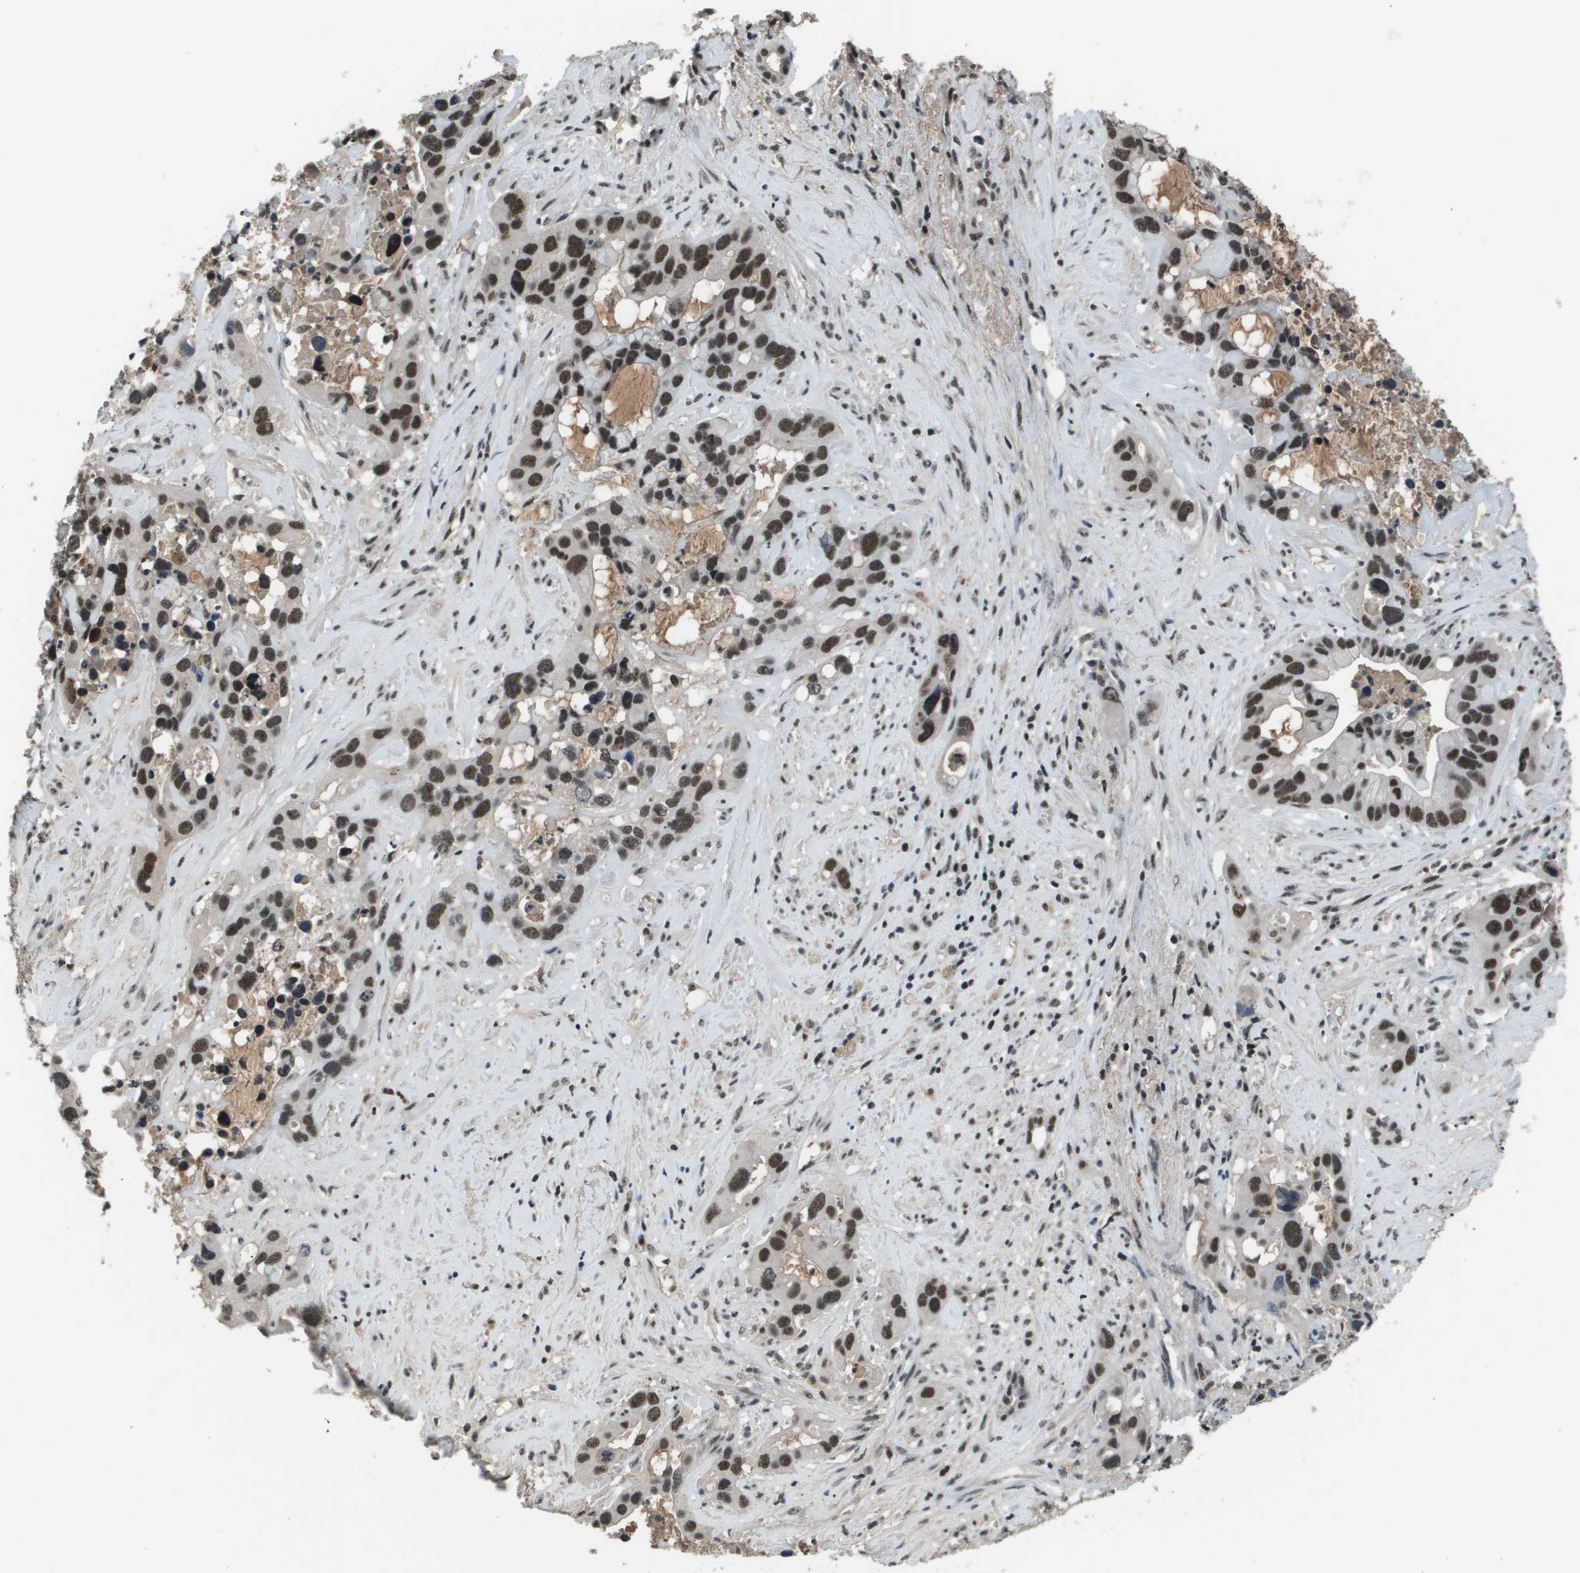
{"staining": {"intensity": "strong", "quantity": ">75%", "location": "nuclear"}, "tissue": "liver cancer", "cell_type": "Tumor cells", "image_type": "cancer", "snomed": [{"axis": "morphology", "description": "Cholangiocarcinoma"}, {"axis": "topography", "description": "Liver"}], "caption": "Approximately >75% of tumor cells in human liver cancer (cholangiocarcinoma) demonstrate strong nuclear protein positivity as visualized by brown immunohistochemical staining.", "gene": "THRAP3", "patient": {"sex": "female", "age": 65}}